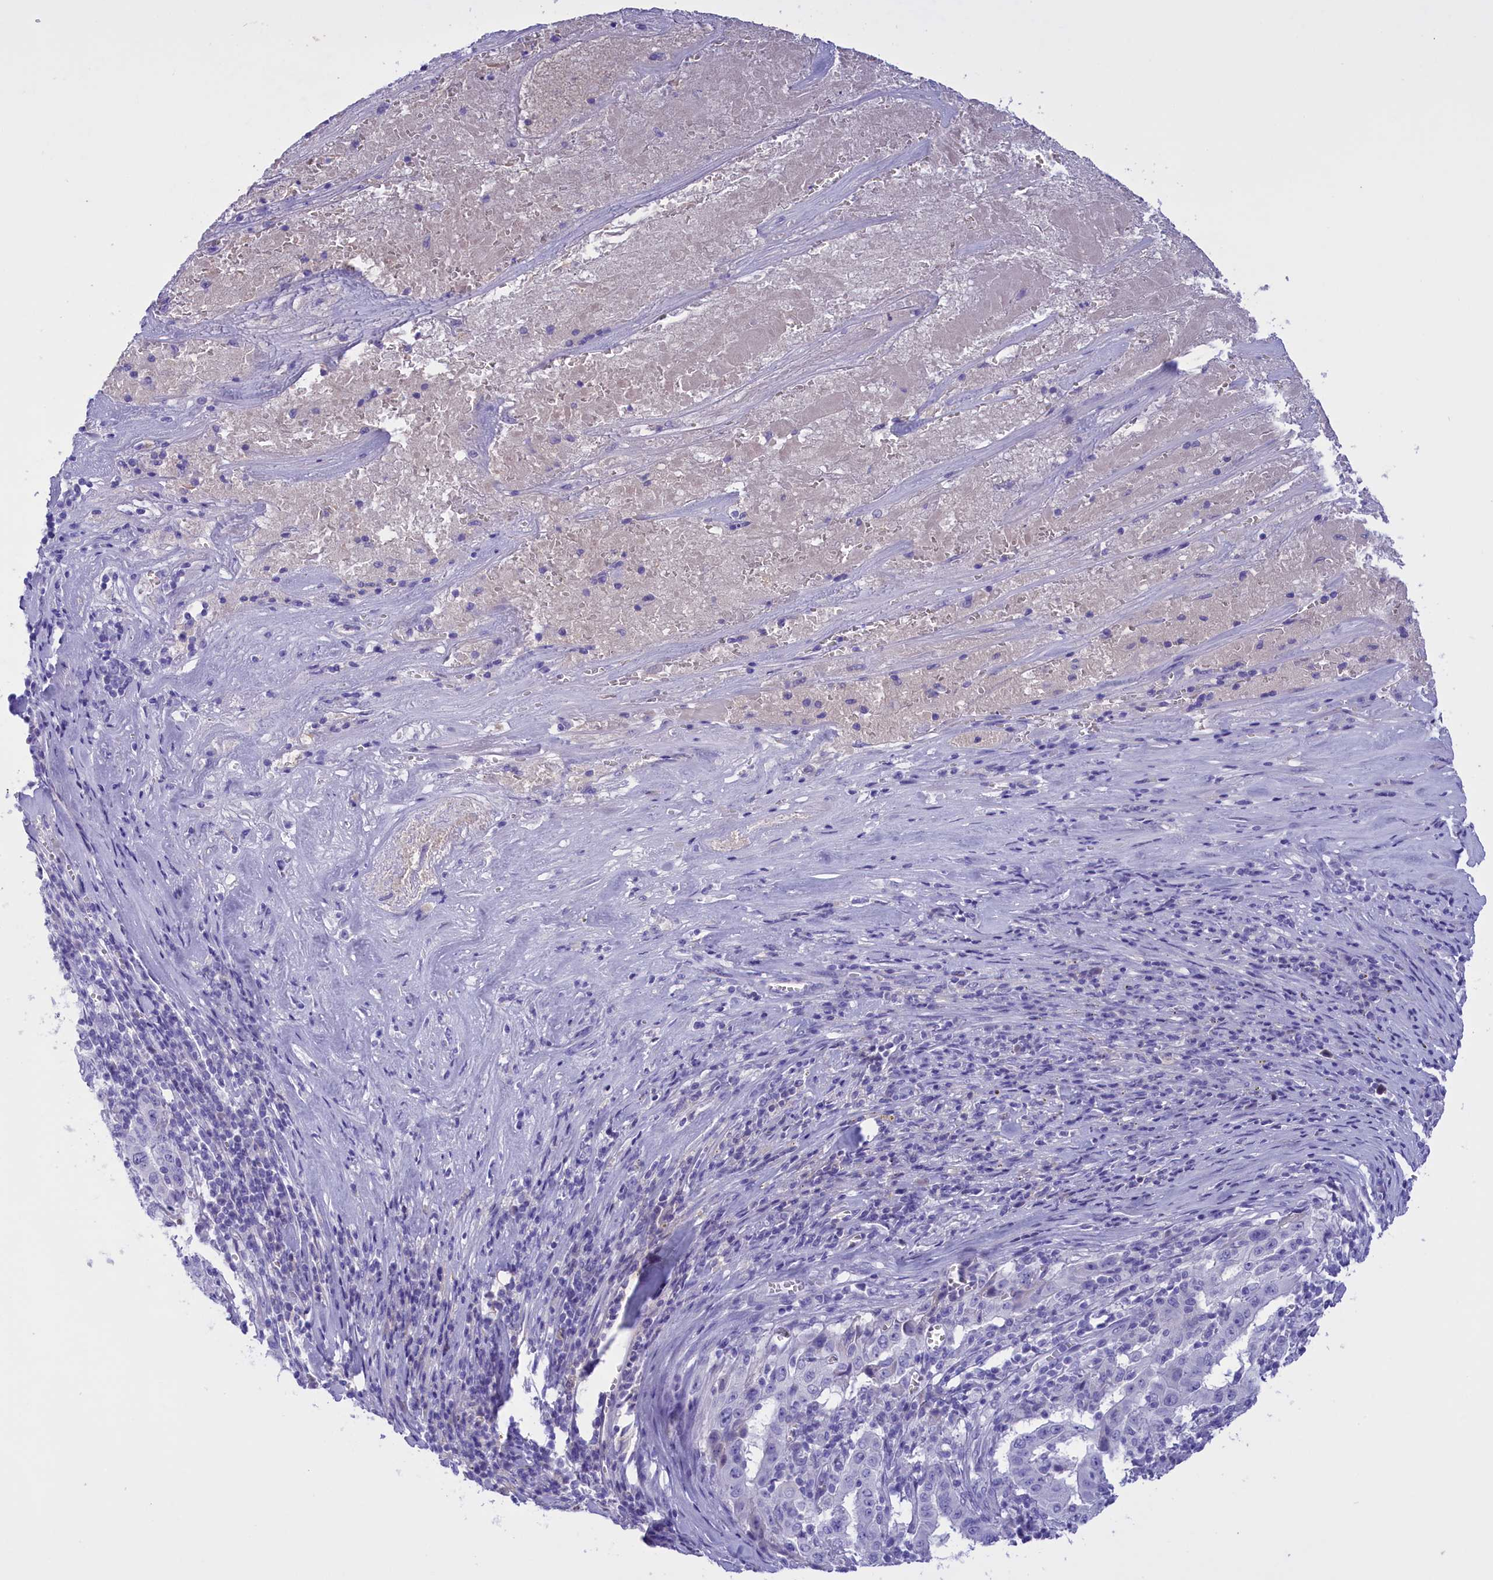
{"staining": {"intensity": "negative", "quantity": "none", "location": "none"}, "tissue": "pancreatic cancer", "cell_type": "Tumor cells", "image_type": "cancer", "snomed": [{"axis": "morphology", "description": "Adenocarcinoma, NOS"}, {"axis": "topography", "description": "Pancreas"}], "caption": "DAB immunohistochemical staining of human pancreatic cancer (adenocarcinoma) displays no significant staining in tumor cells.", "gene": "PROK2", "patient": {"sex": "male", "age": 63}}